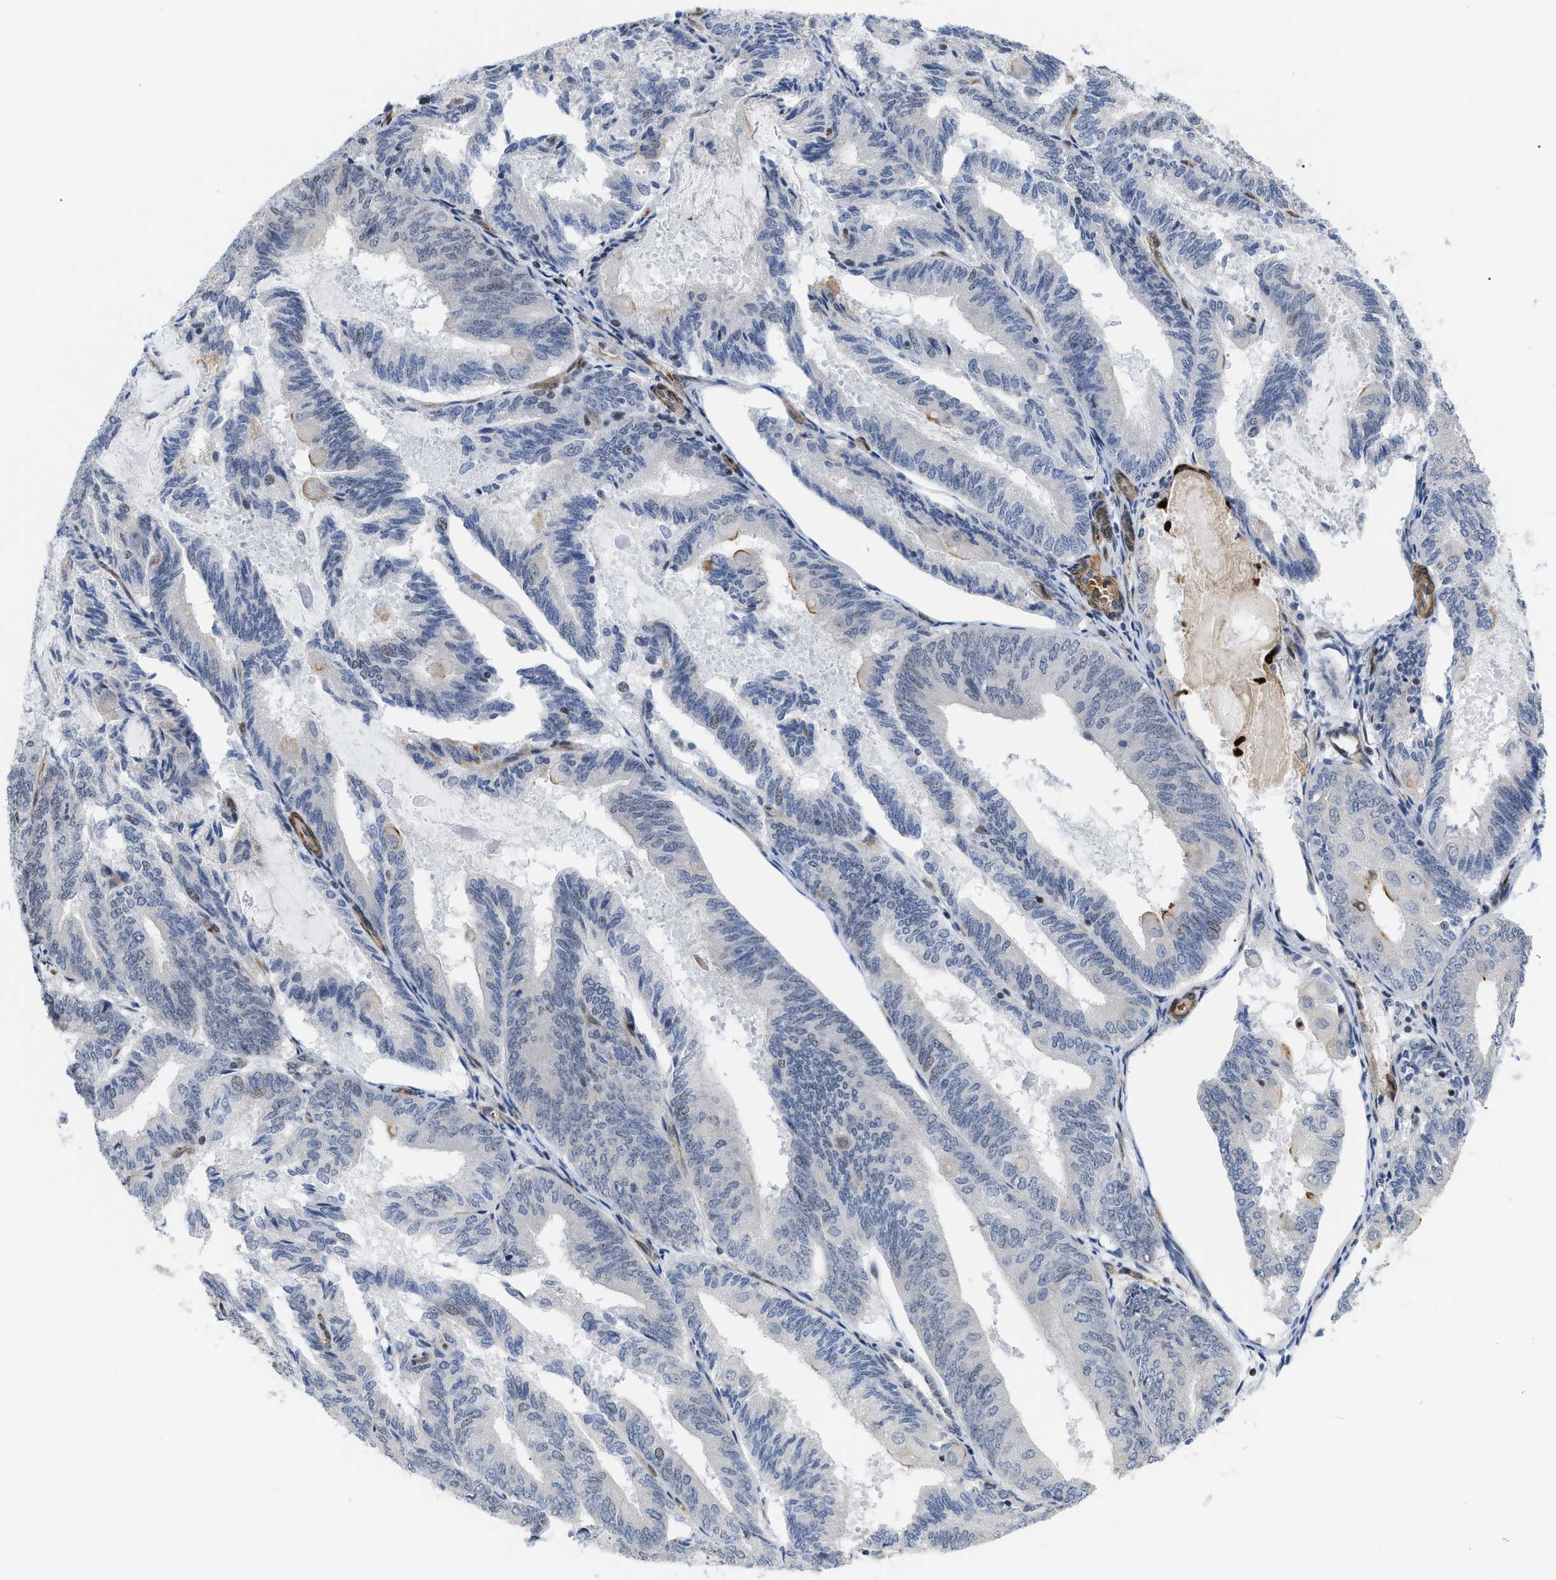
{"staining": {"intensity": "negative", "quantity": "none", "location": "none"}, "tissue": "endometrial cancer", "cell_type": "Tumor cells", "image_type": "cancer", "snomed": [{"axis": "morphology", "description": "Adenocarcinoma, NOS"}, {"axis": "topography", "description": "Endometrium"}], "caption": "Image shows no significant protein positivity in tumor cells of endometrial cancer.", "gene": "GPRASP2", "patient": {"sex": "female", "age": 81}}